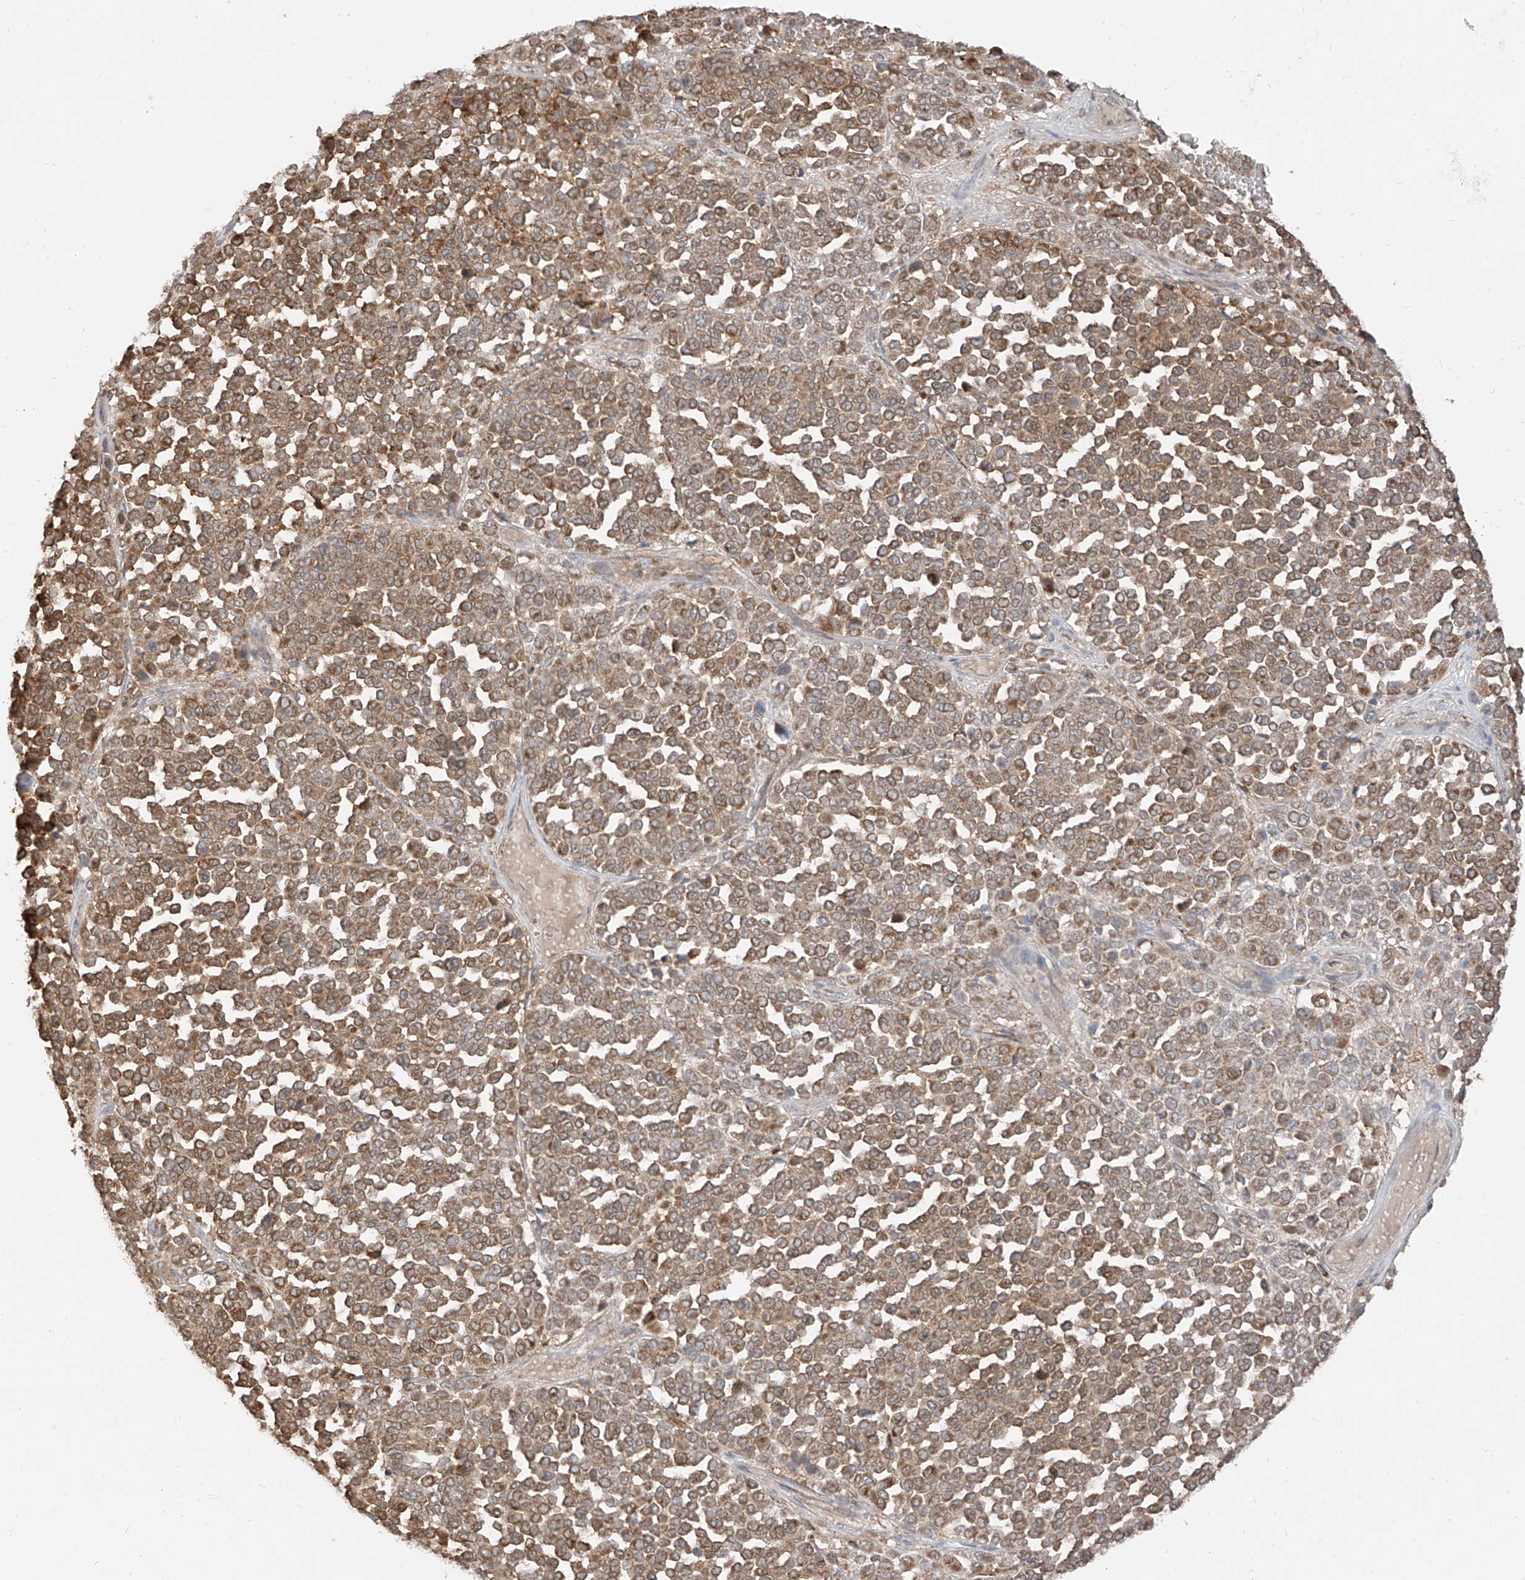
{"staining": {"intensity": "moderate", "quantity": ">75%", "location": "cytoplasmic/membranous"}, "tissue": "melanoma", "cell_type": "Tumor cells", "image_type": "cancer", "snomed": [{"axis": "morphology", "description": "Malignant melanoma, Metastatic site"}, {"axis": "topography", "description": "Pancreas"}], "caption": "A histopathology image showing moderate cytoplasmic/membranous positivity in about >75% of tumor cells in melanoma, as visualized by brown immunohistochemical staining.", "gene": "ETHE1", "patient": {"sex": "female", "age": 30}}